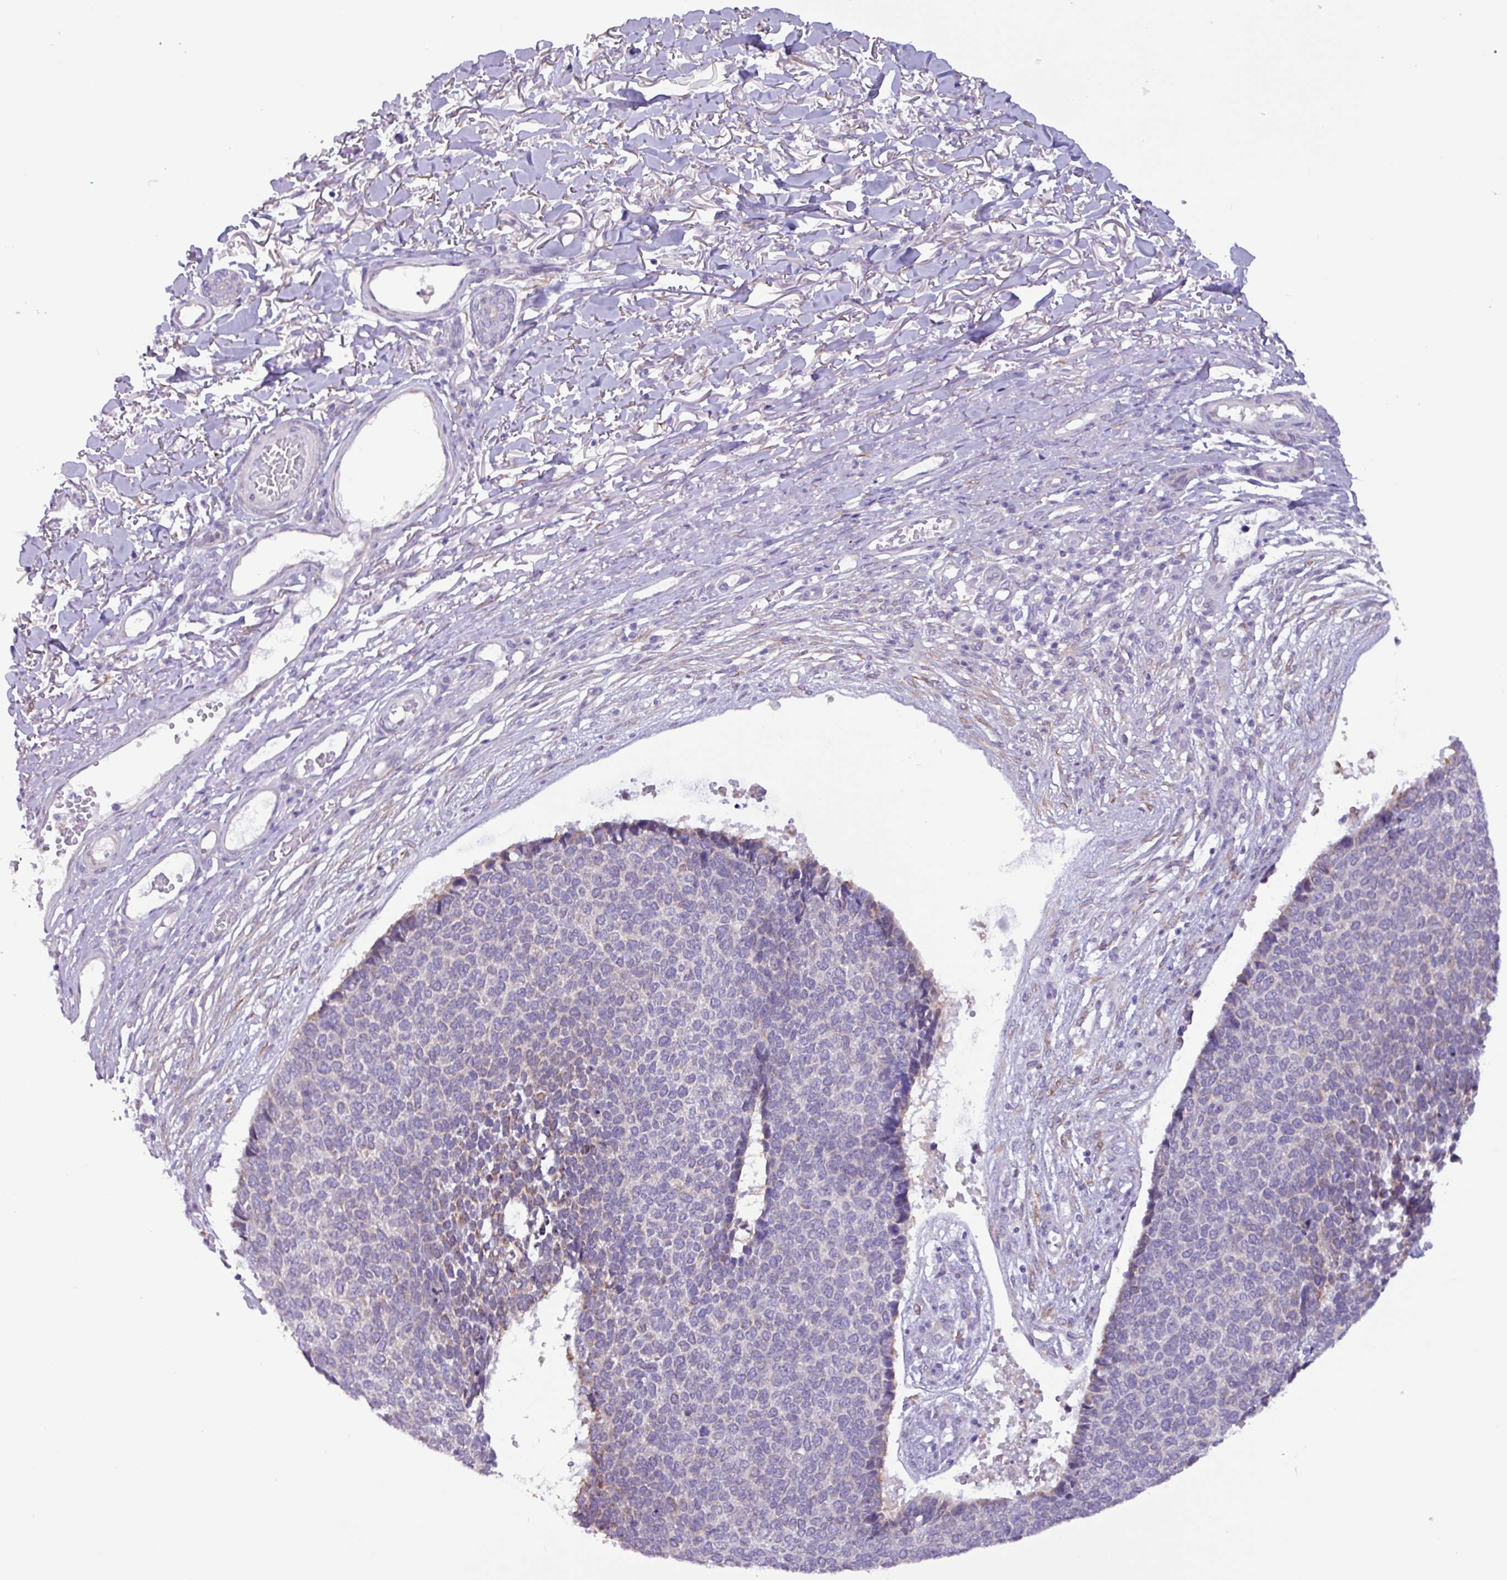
{"staining": {"intensity": "negative", "quantity": "none", "location": "none"}, "tissue": "skin cancer", "cell_type": "Tumor cells", "image_type": "cancer", "snomed": [{"axis": "morphology", "description": "Basal cell carcinoma"}, {"axis": "topography", "description": "Skin"}], "caption": "Immunohistochemistry image of basal cell carcinoma (skin) stained for a protein (brown), which reveals no expression in tumor cells.", "gene": "SLC38A1", "patient": {"sex": "female", "age": 84}}